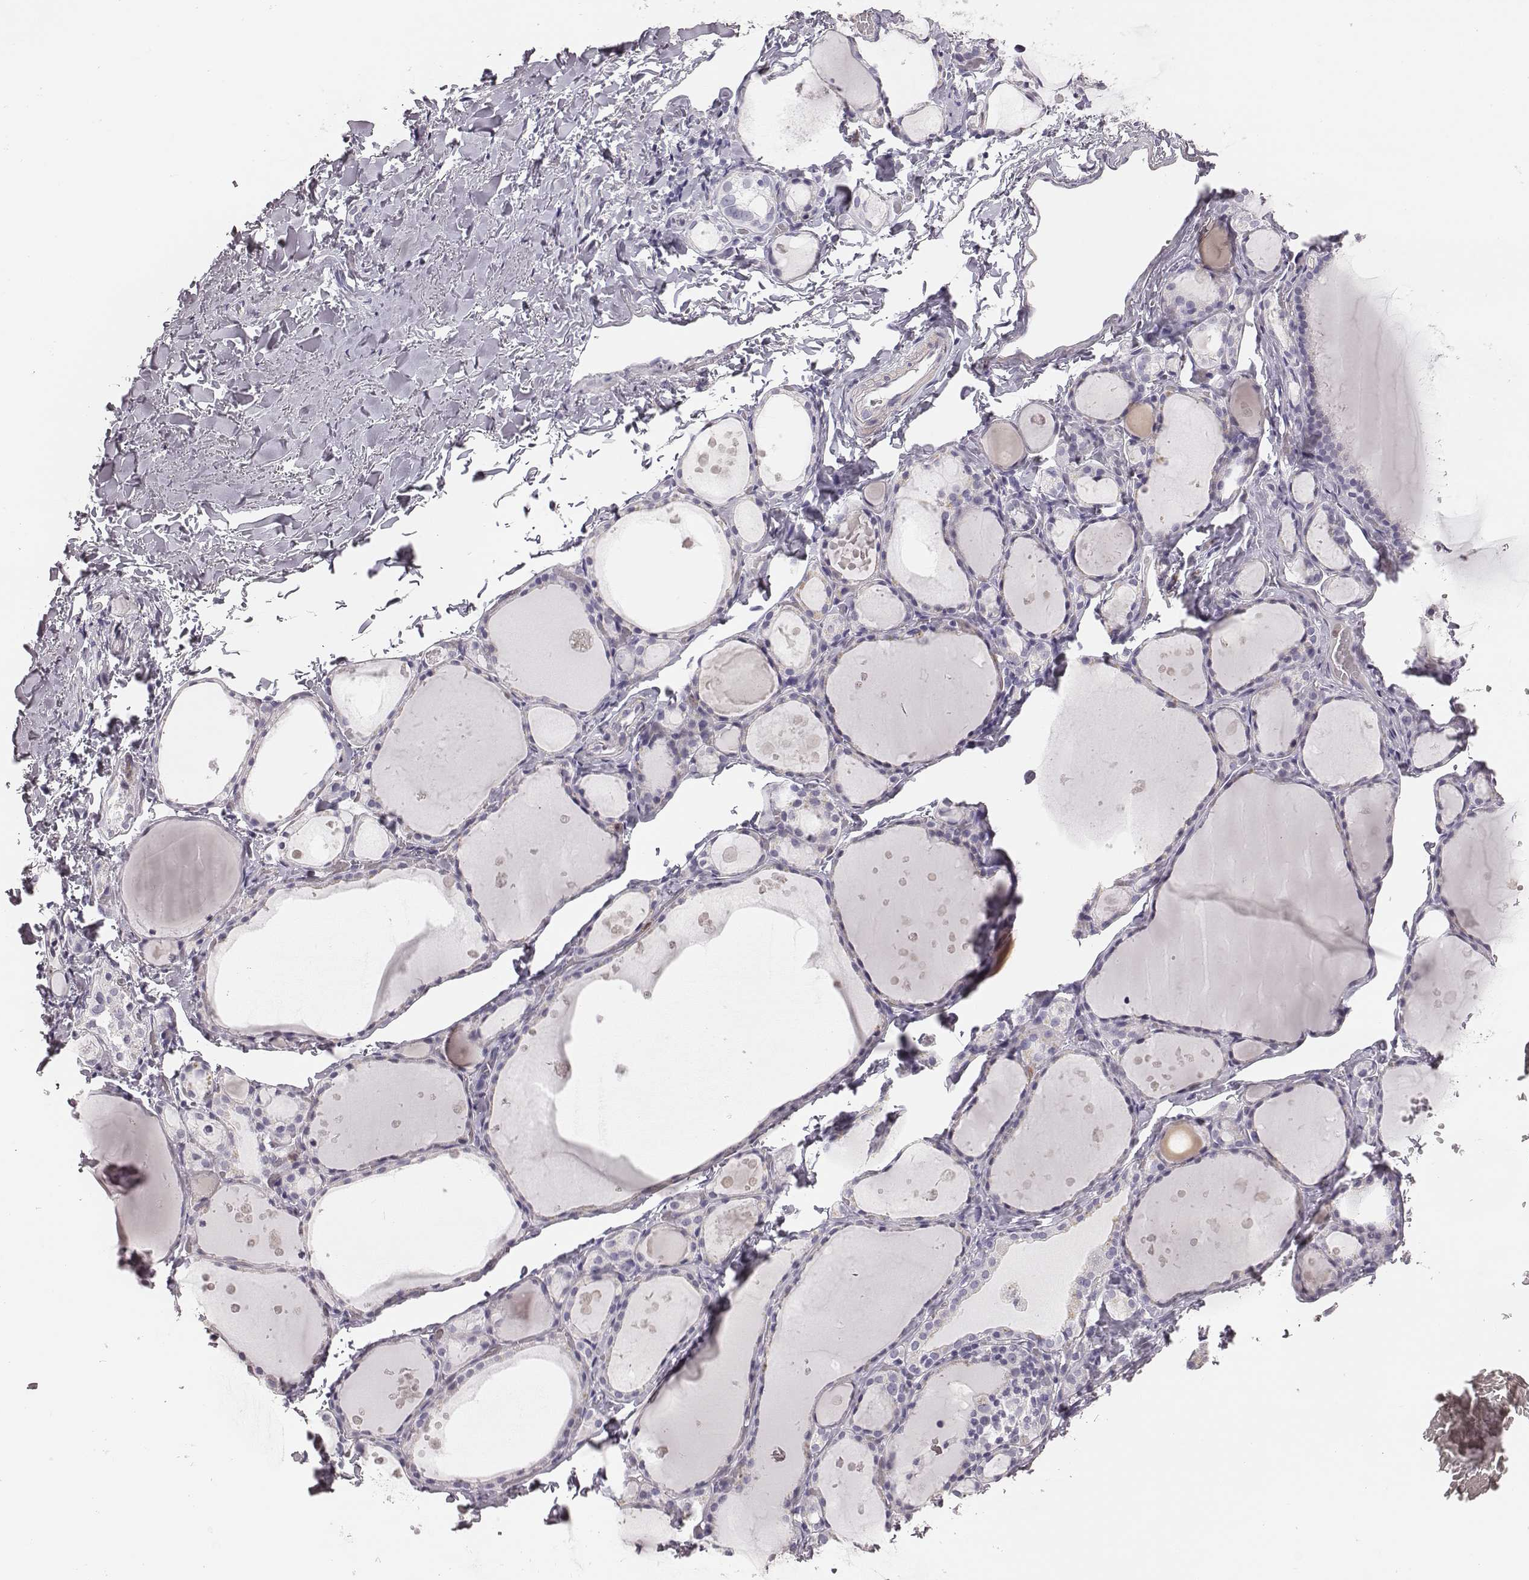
{"staining": {"intensity": "negative", "quantity": "none", "location": "none"}, "tissue": "thyroid gland", "cell_type": "Glandular cells", "image_type": "normal", "snomed": [{"axis": "morphology", "description": "Normal tissue, NOS"}, {"axis": "topography", "description": "Thyroid gland"}], "caption": "High power microscopy photomicrograph of an immunohistochemistry (IHC) micrograph of normal thyroid gland, revealing no significant positivity in glandular cells. (DAB immunohistochemistry visualized using brightfield microscopy, high magnification).", "gene": "ADAM7", "patient": {"sex": "male", "age": 68}}